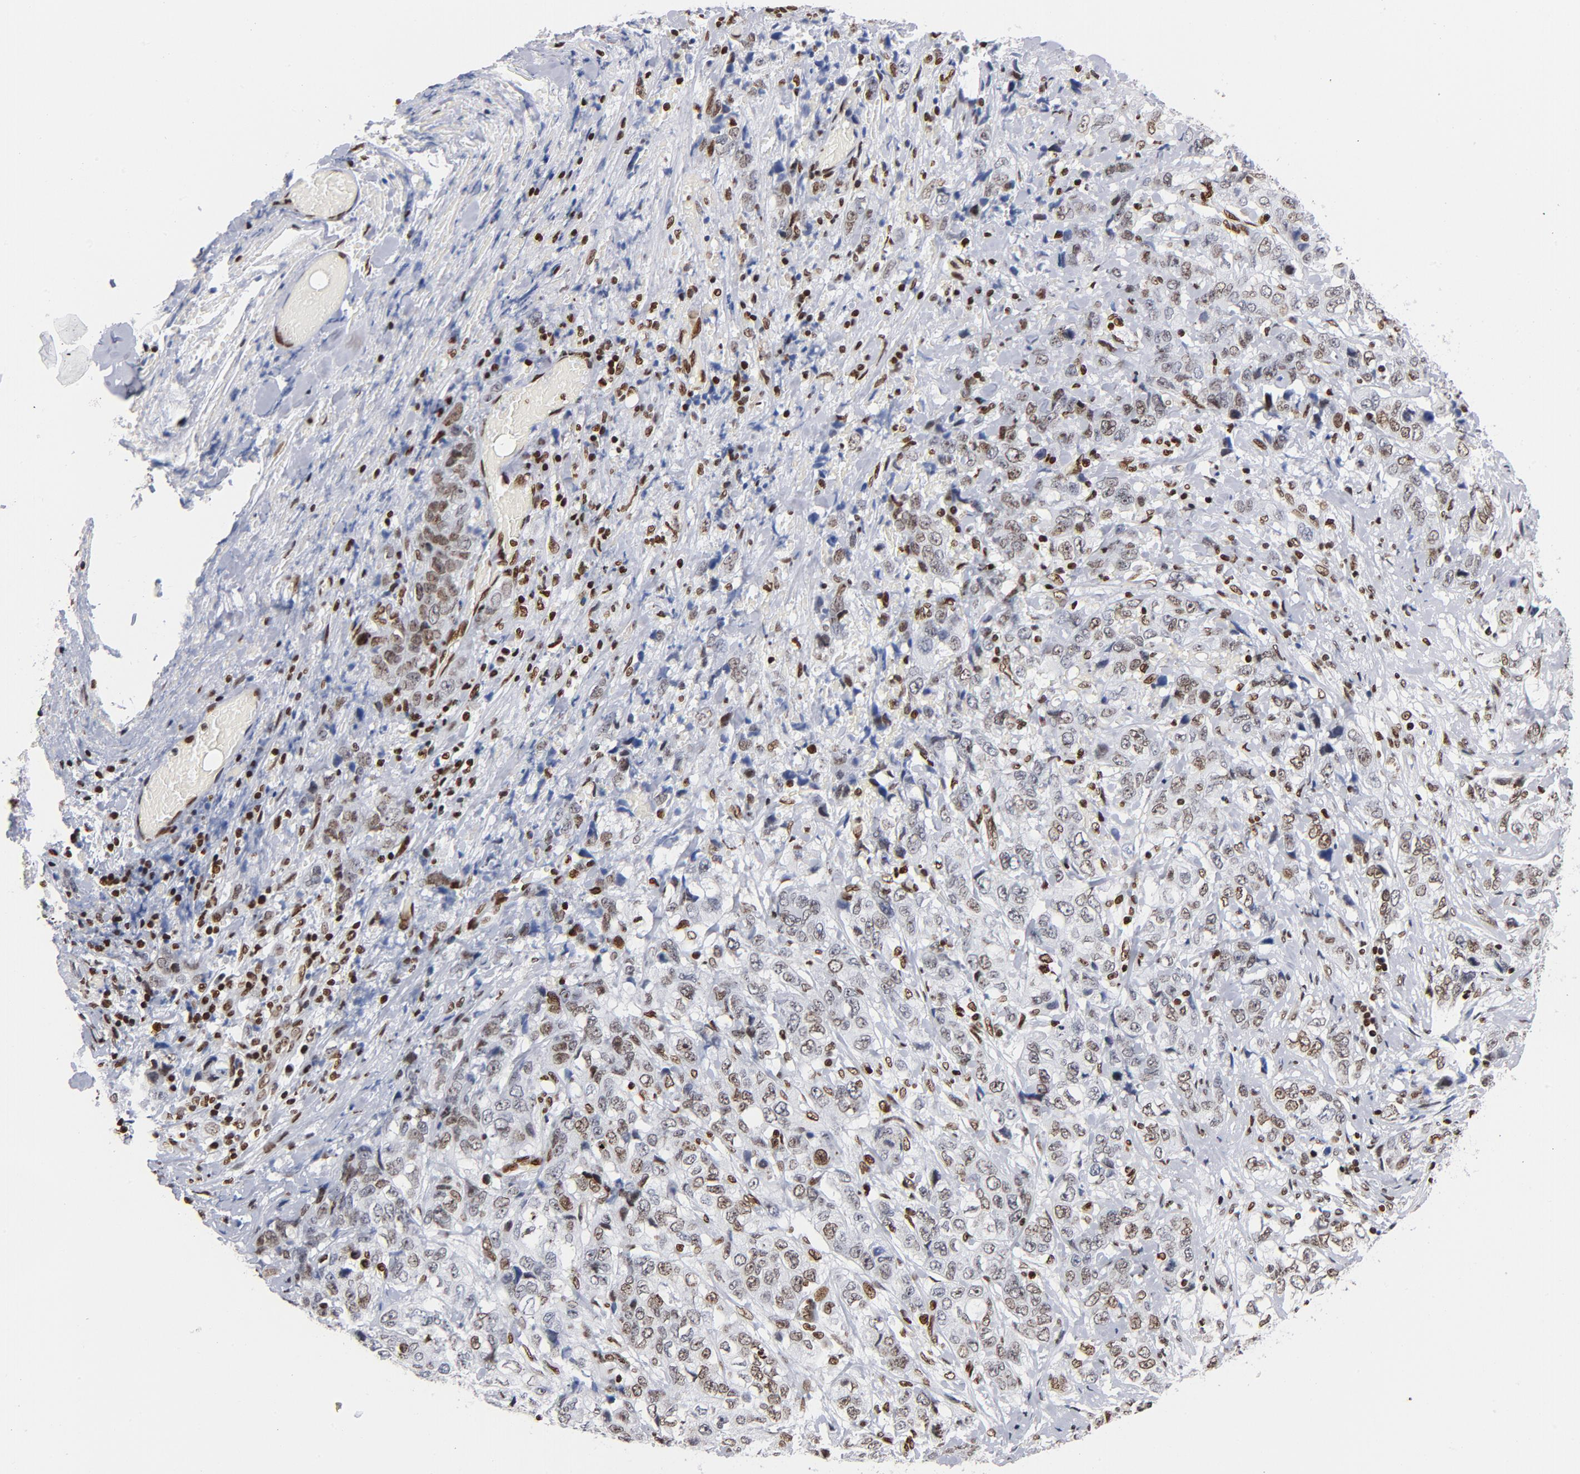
{"staining": {"intensity": "moderate", "quantity": ">75%", "location": "cytoplasmic/membranous,nuclear"}, "tissue": "stomach cancer", "cell_type": "Tumor cells", "image_type": "cancer", "snomed": [{"axis": "morphology", "description": "Adenocarcinoma, NOS"}, {"axis": "topography", "description": "Stomach"}], "caption": "Stomach cancer (adenocarcinoma) tissue reveals moderate cytoplasmic/membranous and nuclear positivity in approximately >75% of tumor cells, visualized by immunohistochemistry. The staining was performed using DAB, with brown indicating positive protein expression. Nuclei are stained blue with hematoxylin.", "gene": "TOP2B", "patient": {"sex": "male", "age": 48}}